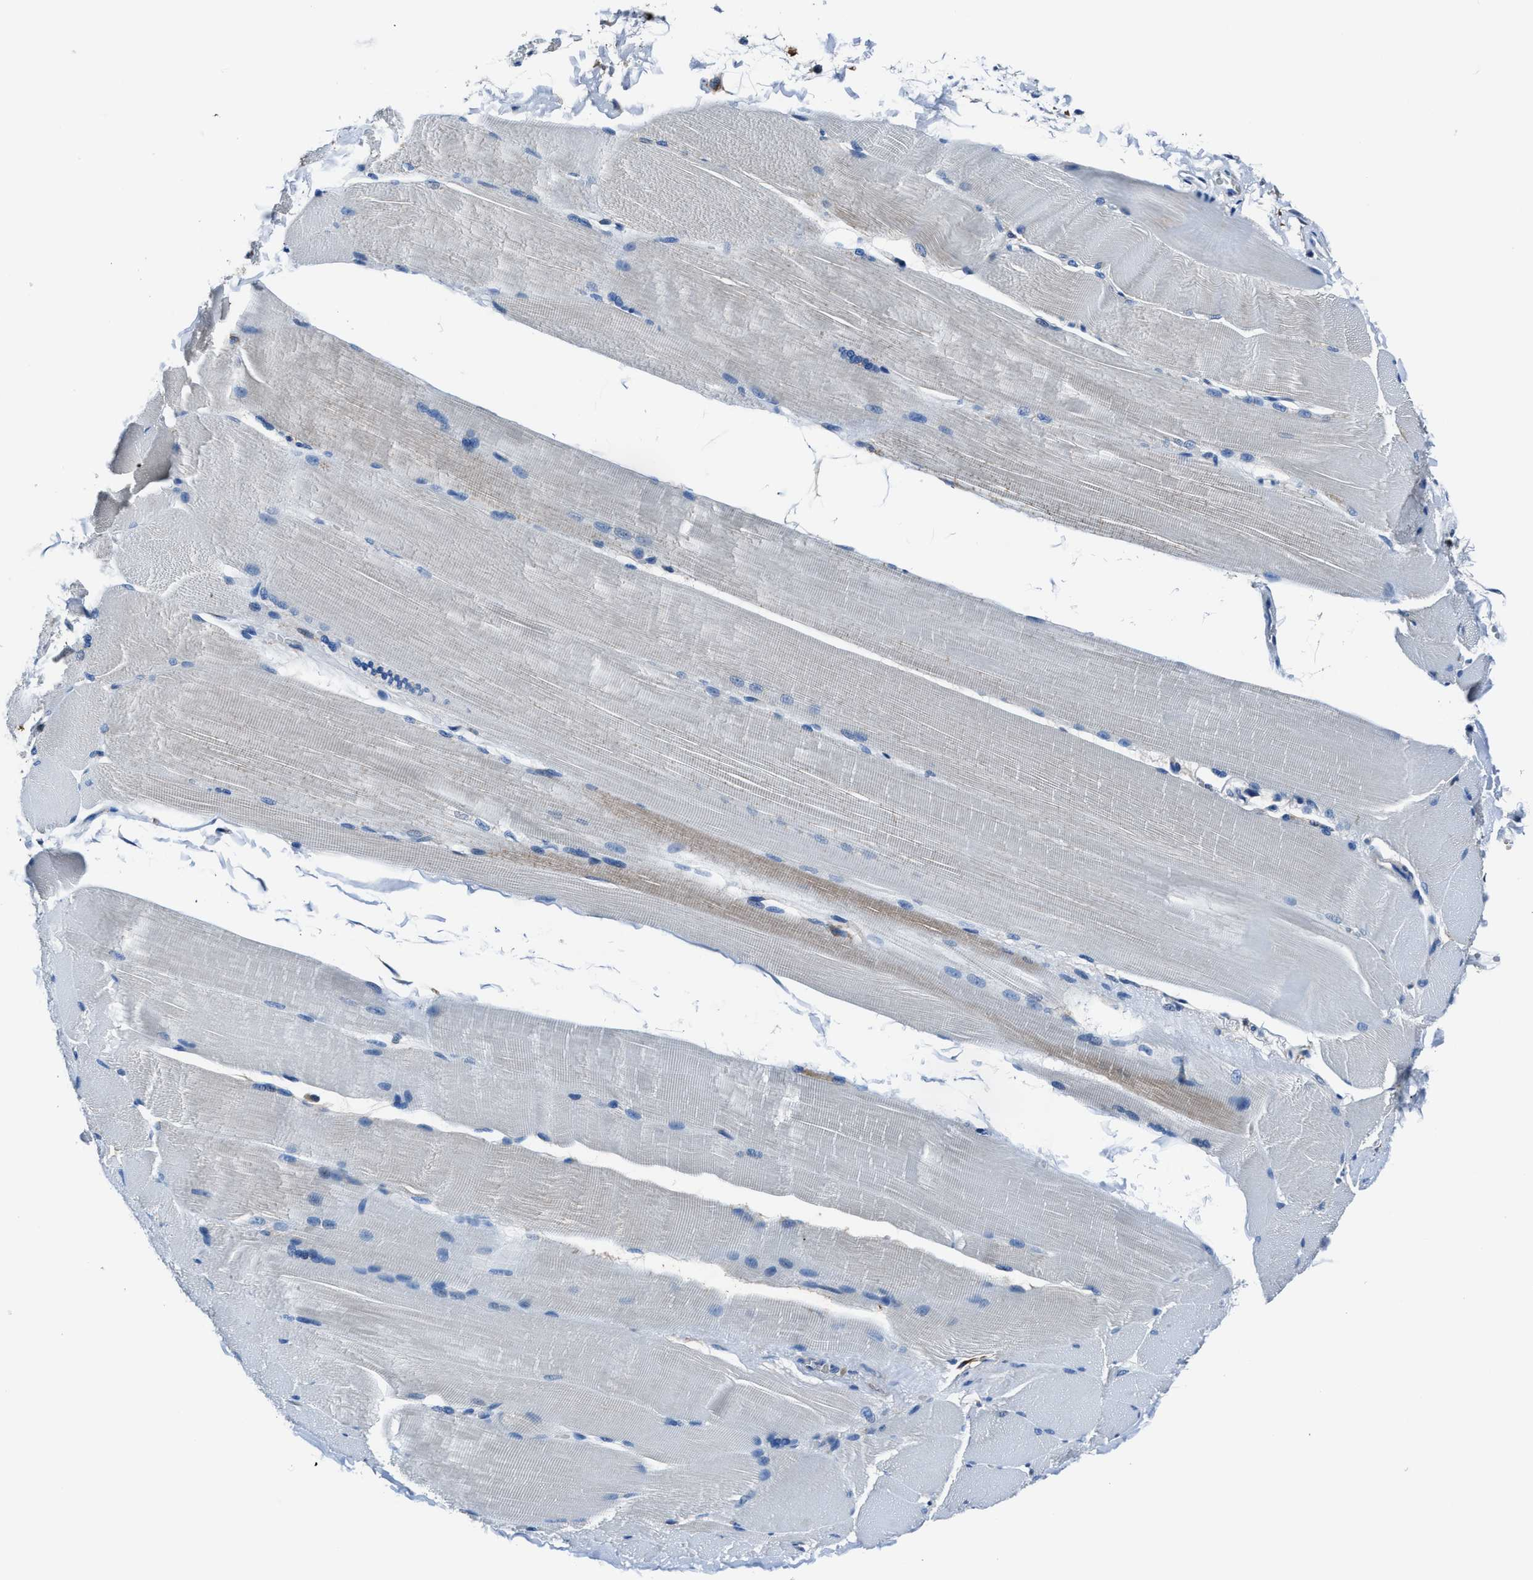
{"staining": {"intensity": "negative", "quantity": "none", "location": "none"}, "tissue": "skeletal muscle", "cell_type": "Myocytes", "image_type": "normal", "snomed": [{"axis": "morphology", "description": "Normal tissue, NOS"}, {"axis": "topography", "description": "Skin"}, {"axis": "topography", "description": "Skeletal muscle"}], "caption": "A high-resolution image shows immunohistochemistry (IHC) staining of benign skeletal muscle, which displays no significant staining in myocytes.", "gene": "FTL", "patient": {"sex": "male", "age": 83}}